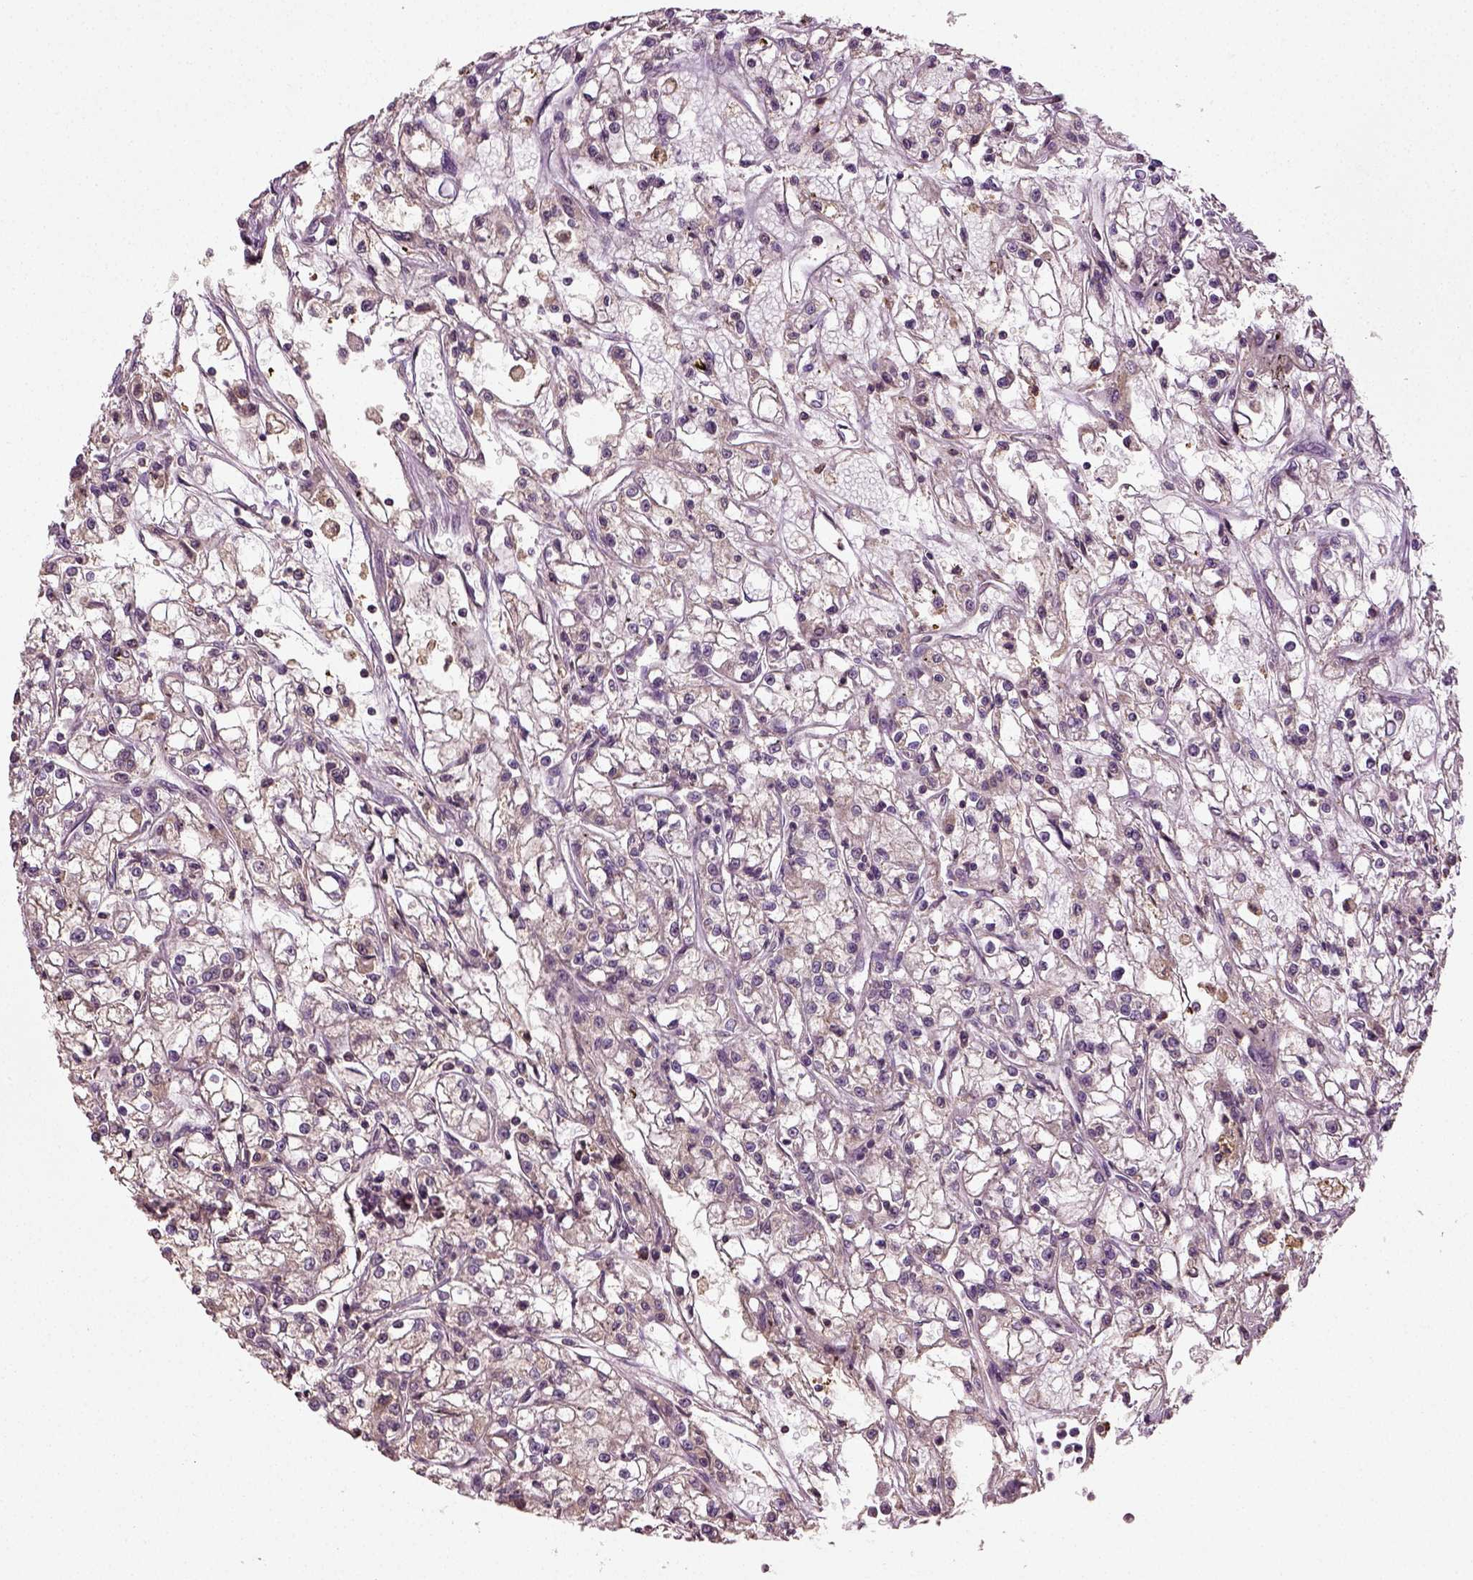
{"staining": {"intensity": "negative", "quantity": "none", "location": "none"}, "tissue": "renal cancer", "cell_type": "Tumor cells", "image_type": "cancer", "snomed": [{"axis": "morphology", "description": "Adenocarcinoma, NOS"}, {"axis": "topography", "description": "Kidney"}], "caption": "Tumor cells are negative for protein expression in human renal cancer (adenocarcinoma).", "gene": "ERV3-1", "patient": {"sex": "female", "age": 59}}